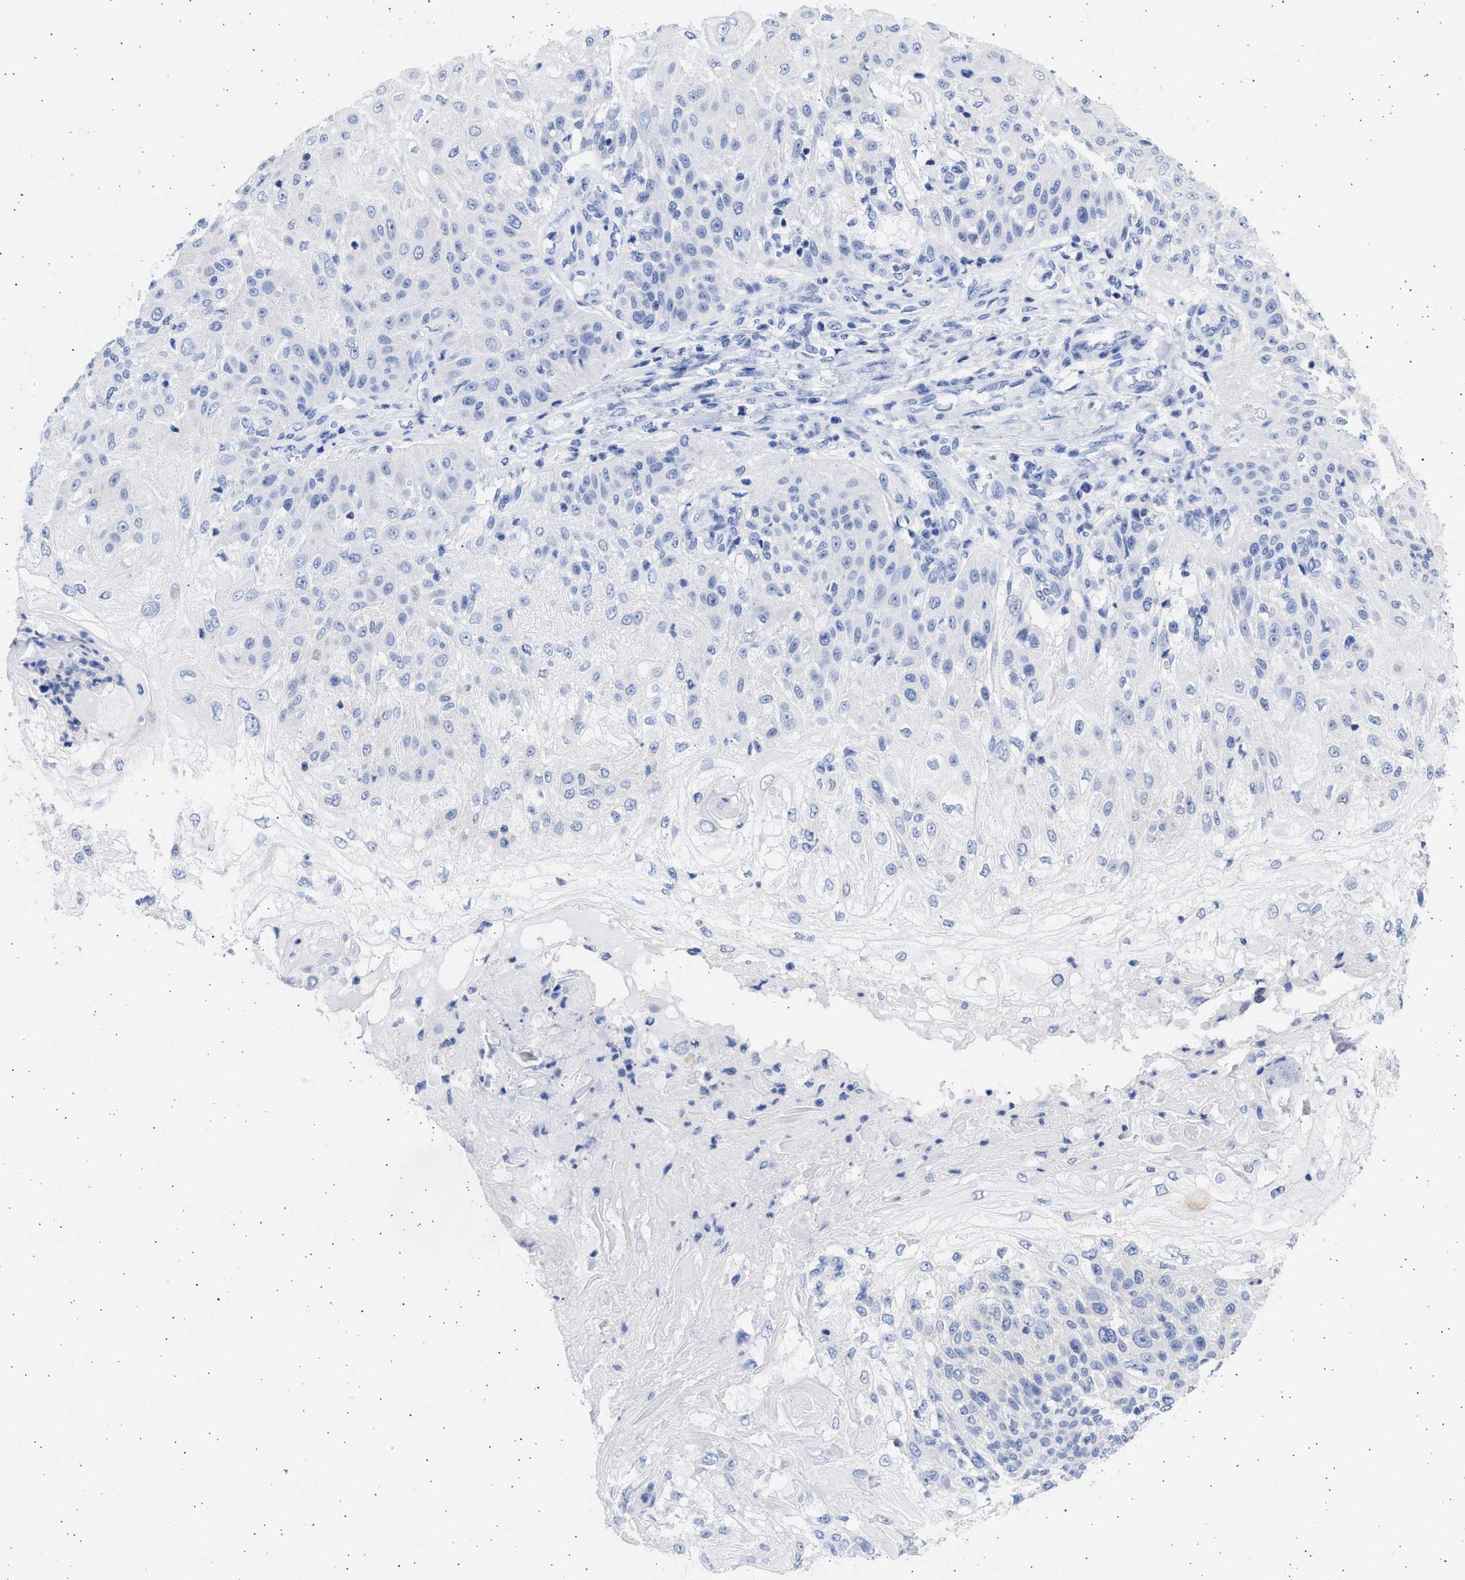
{"staining": {"intensity": "negative", "quantity": "none", "location": "none"}, "tissue": "skin cancer", "cell_type": "Tumor cells", "image_type": "cancer", "snomed": [{"axis": "morphology", "description": "Normal tissue, NOS"}, {"axis": "morphology", "description": "Squamous cell carcinoma, NOS"}, {"axis": "topography", "description": "Skin"}], "caption": "Tumor cells show no significant positivity in skin squamous cell carcinoma.", "gene": "ALDOC", "patient": {"sex": "female", "age": 83}}